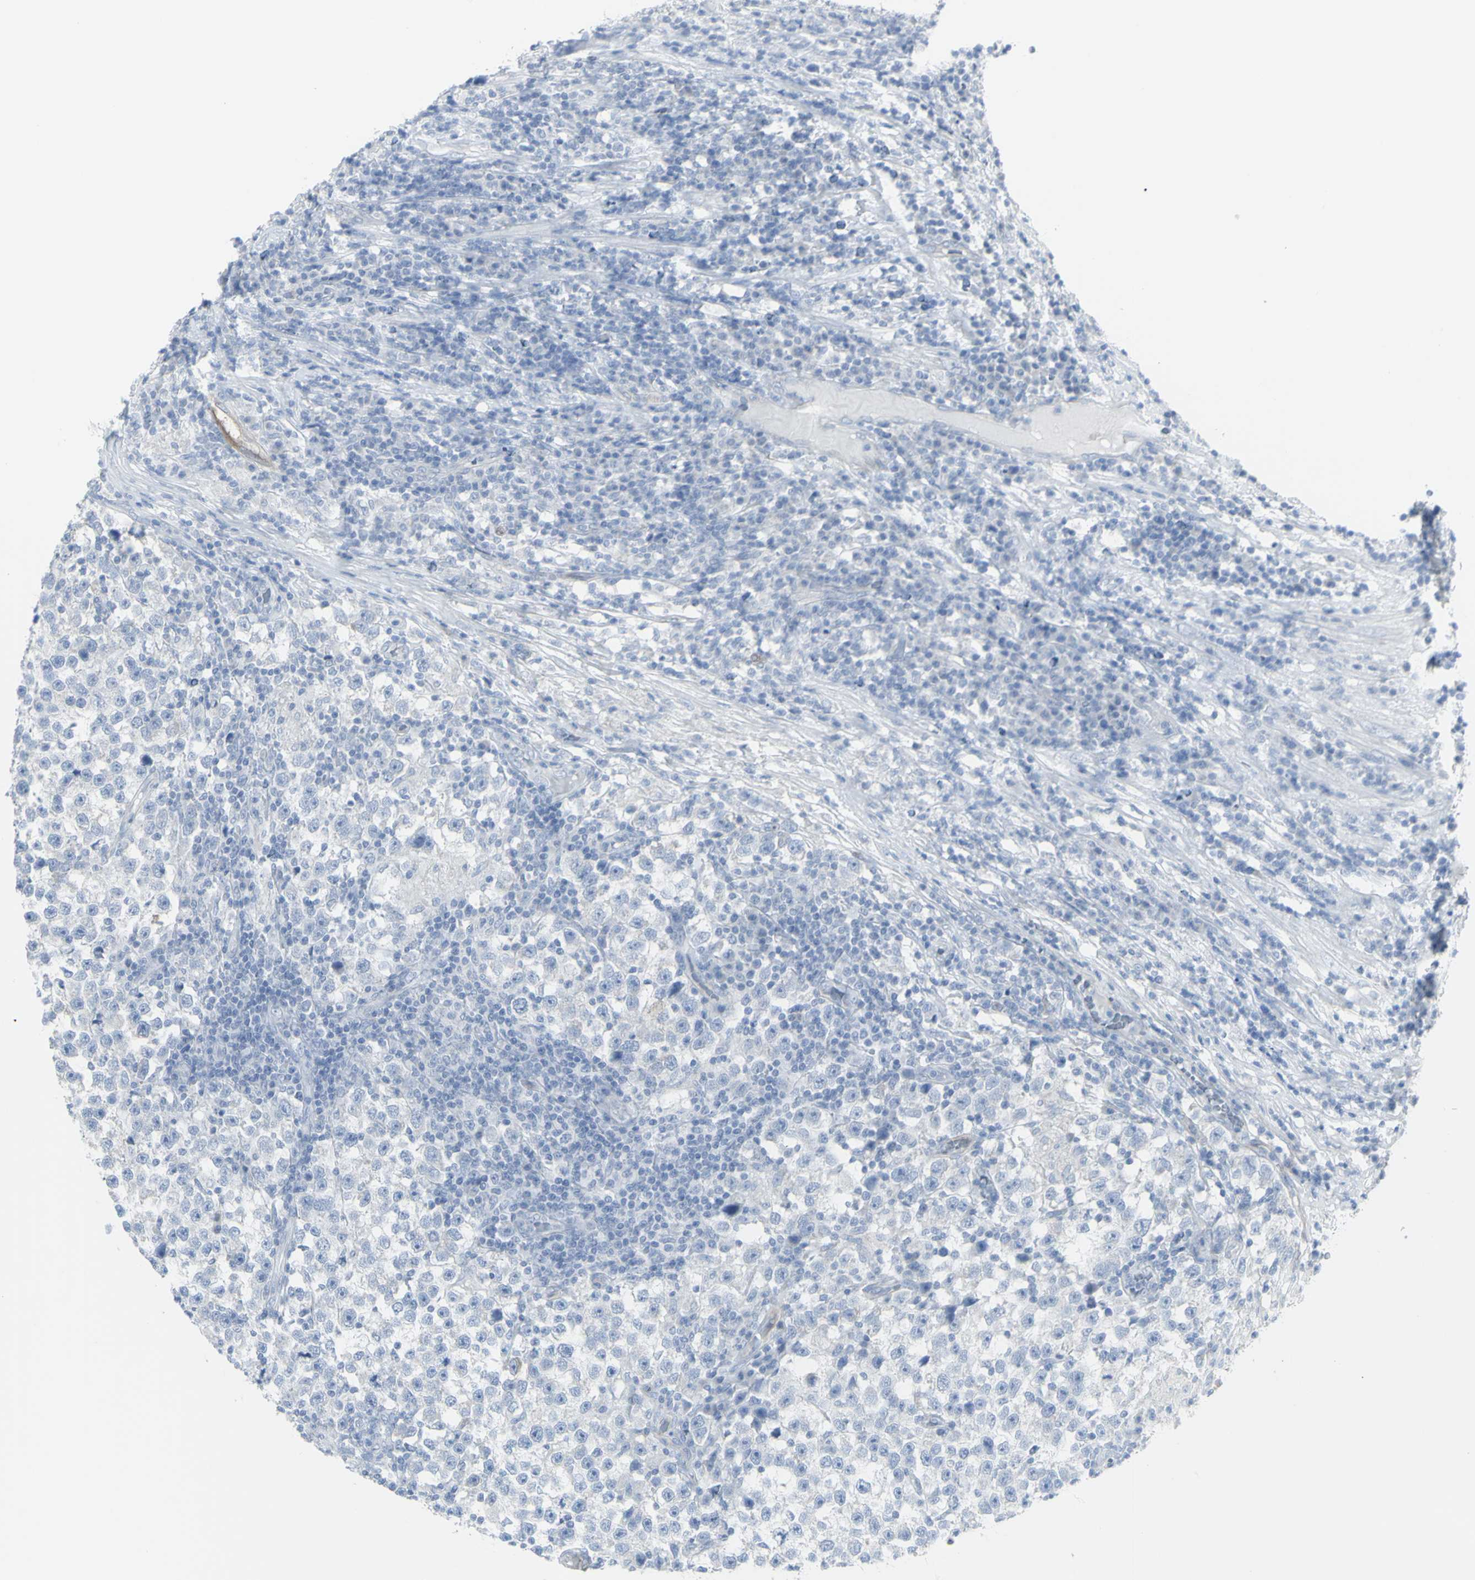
{"staining": {"intensity": "negative", "quantity": "none", "location": "none"}, "tissue": "testis cancer", "cell_type": "Tumor cells", "image_type": "cancer", "snomed": [{"axis": "morphology", "description": "Seminoma, NOS"}, {"axis": "topography", "description": "Testis"}], "caption": "DAB immunohistochemical staining of human testis cancer shows no significant staining in tumor cells.", "gene": "ENSG00000198211", "patient": {"sex": "male", "age": 43}}